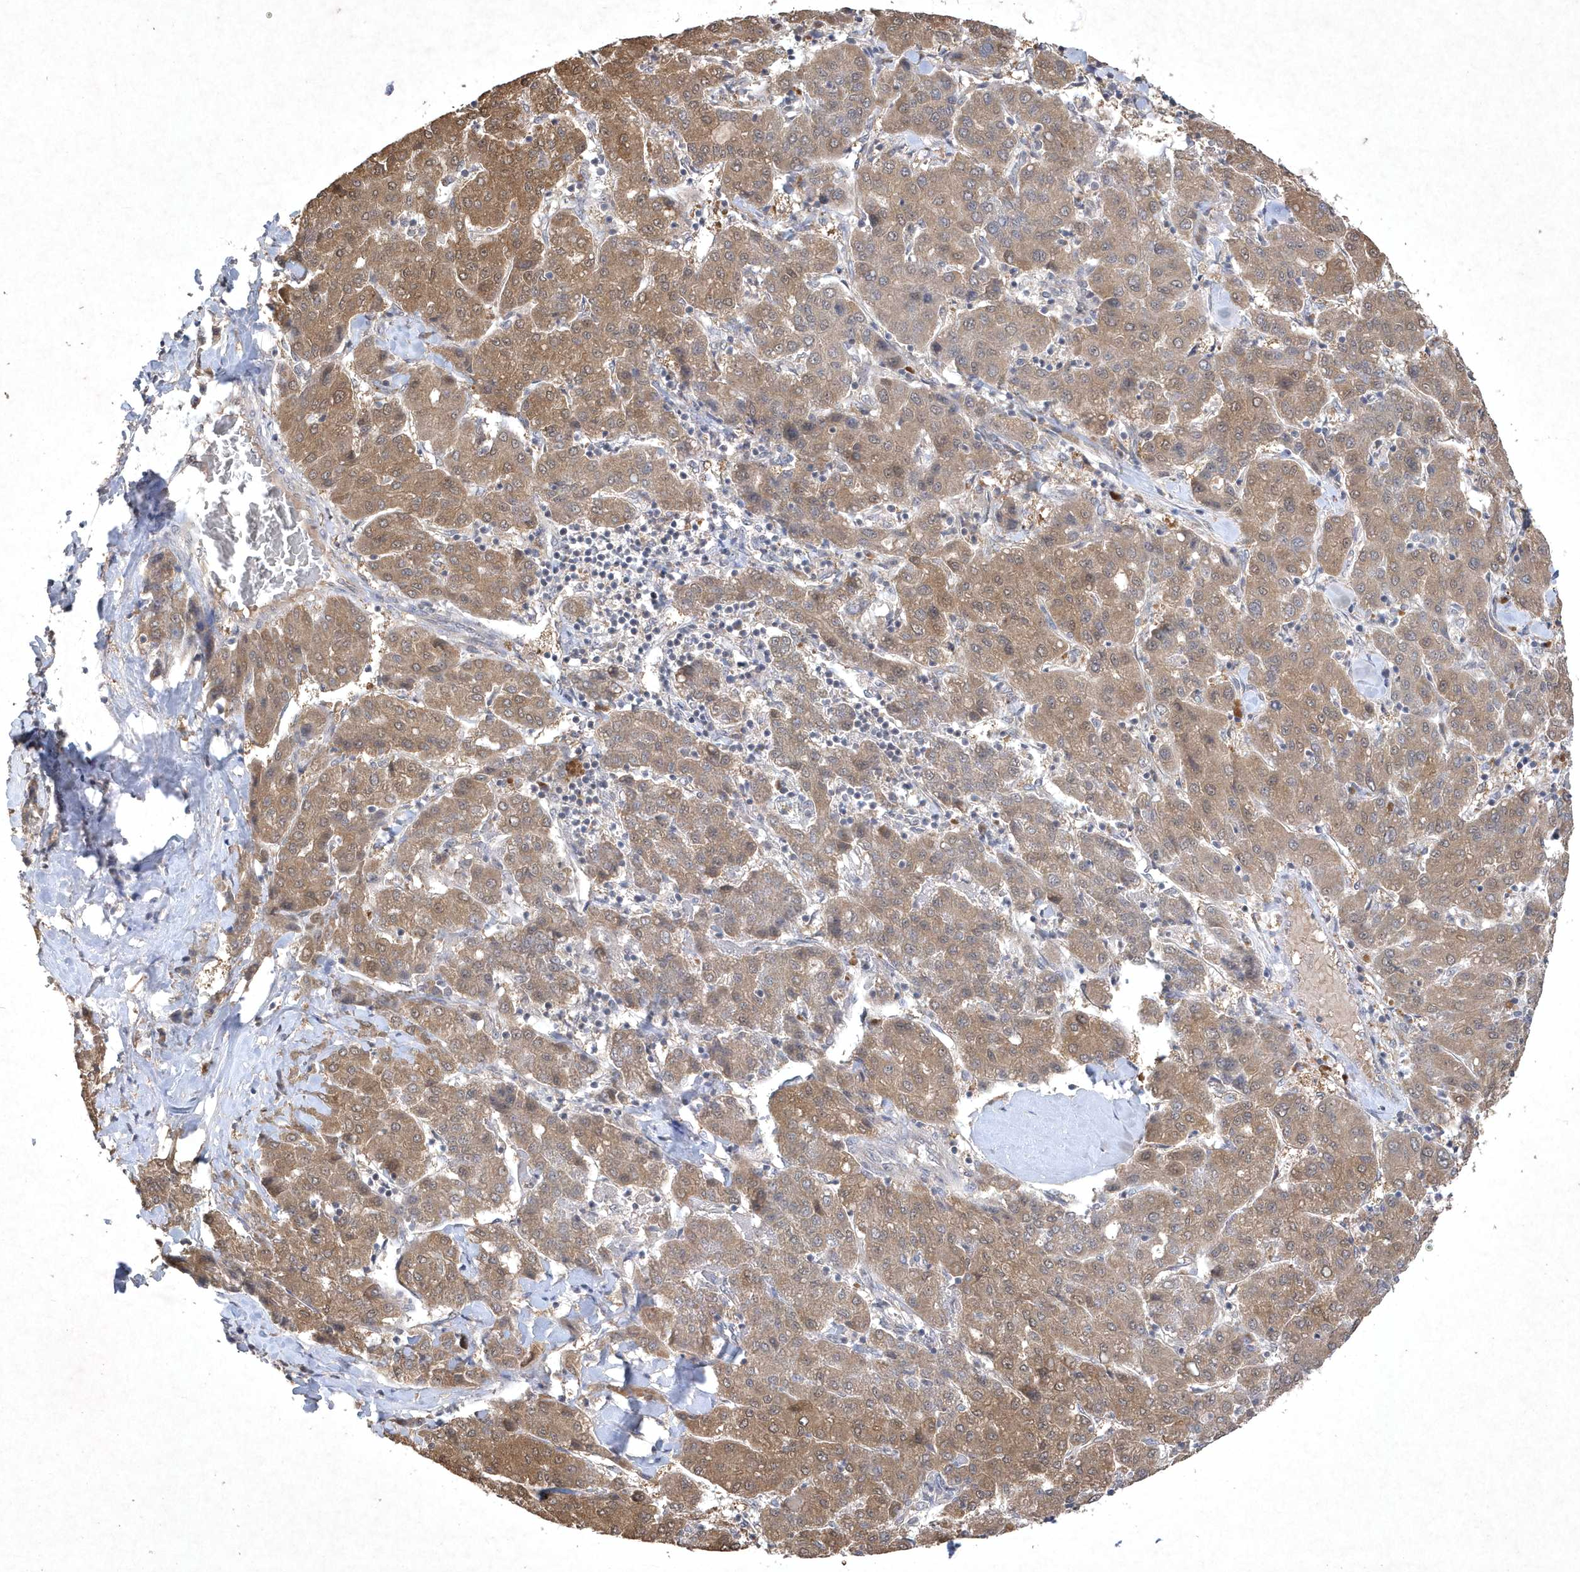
{"staining": {"intensity": "moderate", "quantity": ">75%", "location": "cytoplasmic/membranous"}, "tissue": "liver cancer", "cell_type": "Tumor cells", "image_type": "cancer", "snomed": [{"axis": "morphology", "description": "Carcinoma, Hepatocellular, NOS"}, {"axis": "topography", "description": "Liver"}], "caption": "High-power microscopy captured an immunohistochemistry histopathology image of liver cancer, revealing moderate cytoplasmic/membranous staining in approximately >75% of tumor cells.", "gene": "AKR7A2", "patient": {"sex": "male", "age": 65}}